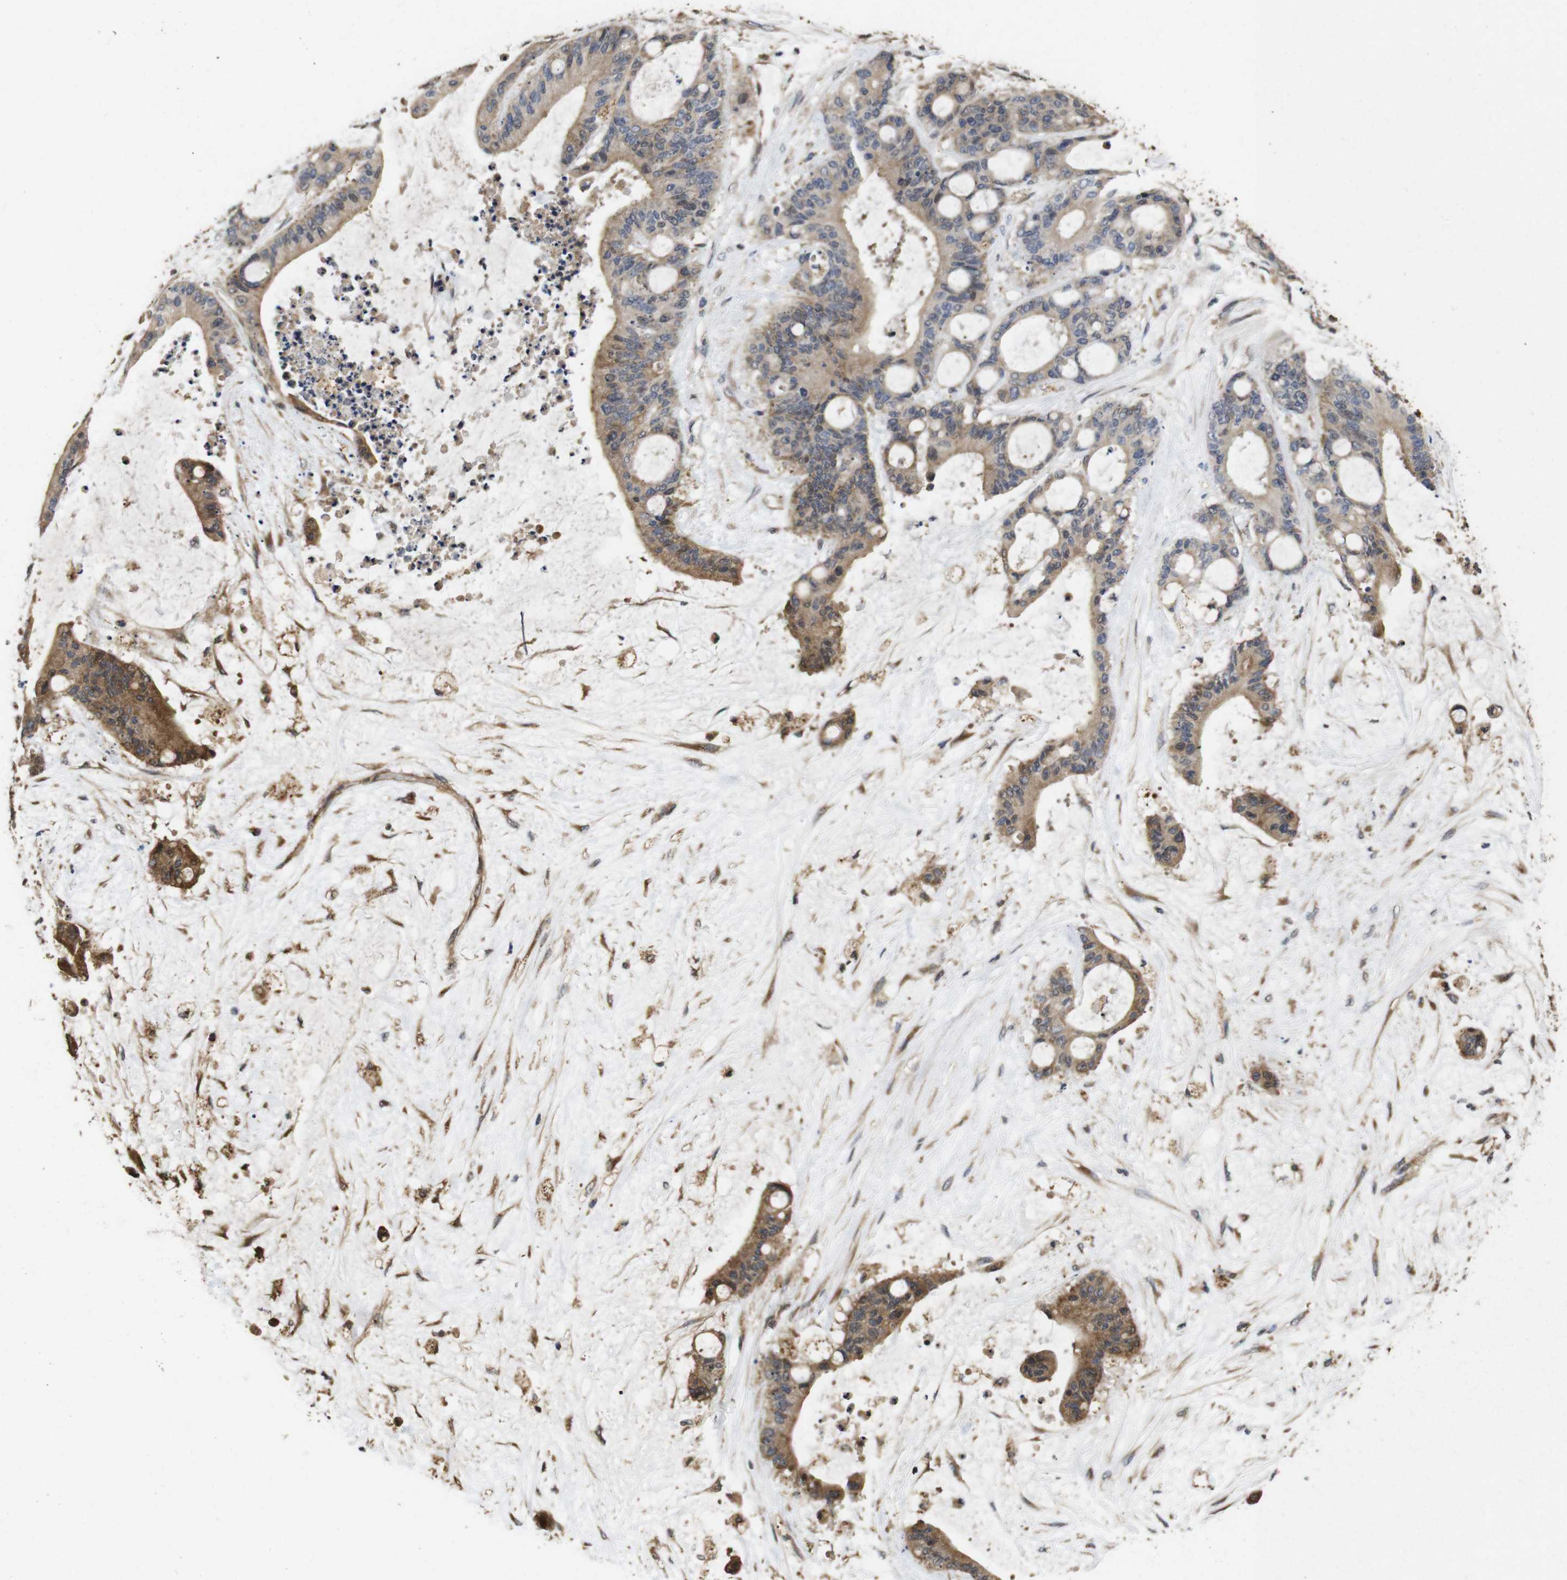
{"staining": {"intensity": "moderate", "quantity": ">75%", "location": "cytoplasmic/membranous"}, "tissue": "liver cancer", "cell_type": "Tumor cells", "image_type": "cancer", "snomed": [{"axis": "morphology", "description": "Cholangiocarcinoma"}, {"axis": "topography", "description": "Liver"}], "caption": "Brown immunohistochemical staining in liver cancer (cholangiocarcinoma) displays moderate cytoplasmic/membranous positivity in about >75% of tumor cells.", "gene": "PTPN14", "patient": {"sex": "female", "age": 73}}